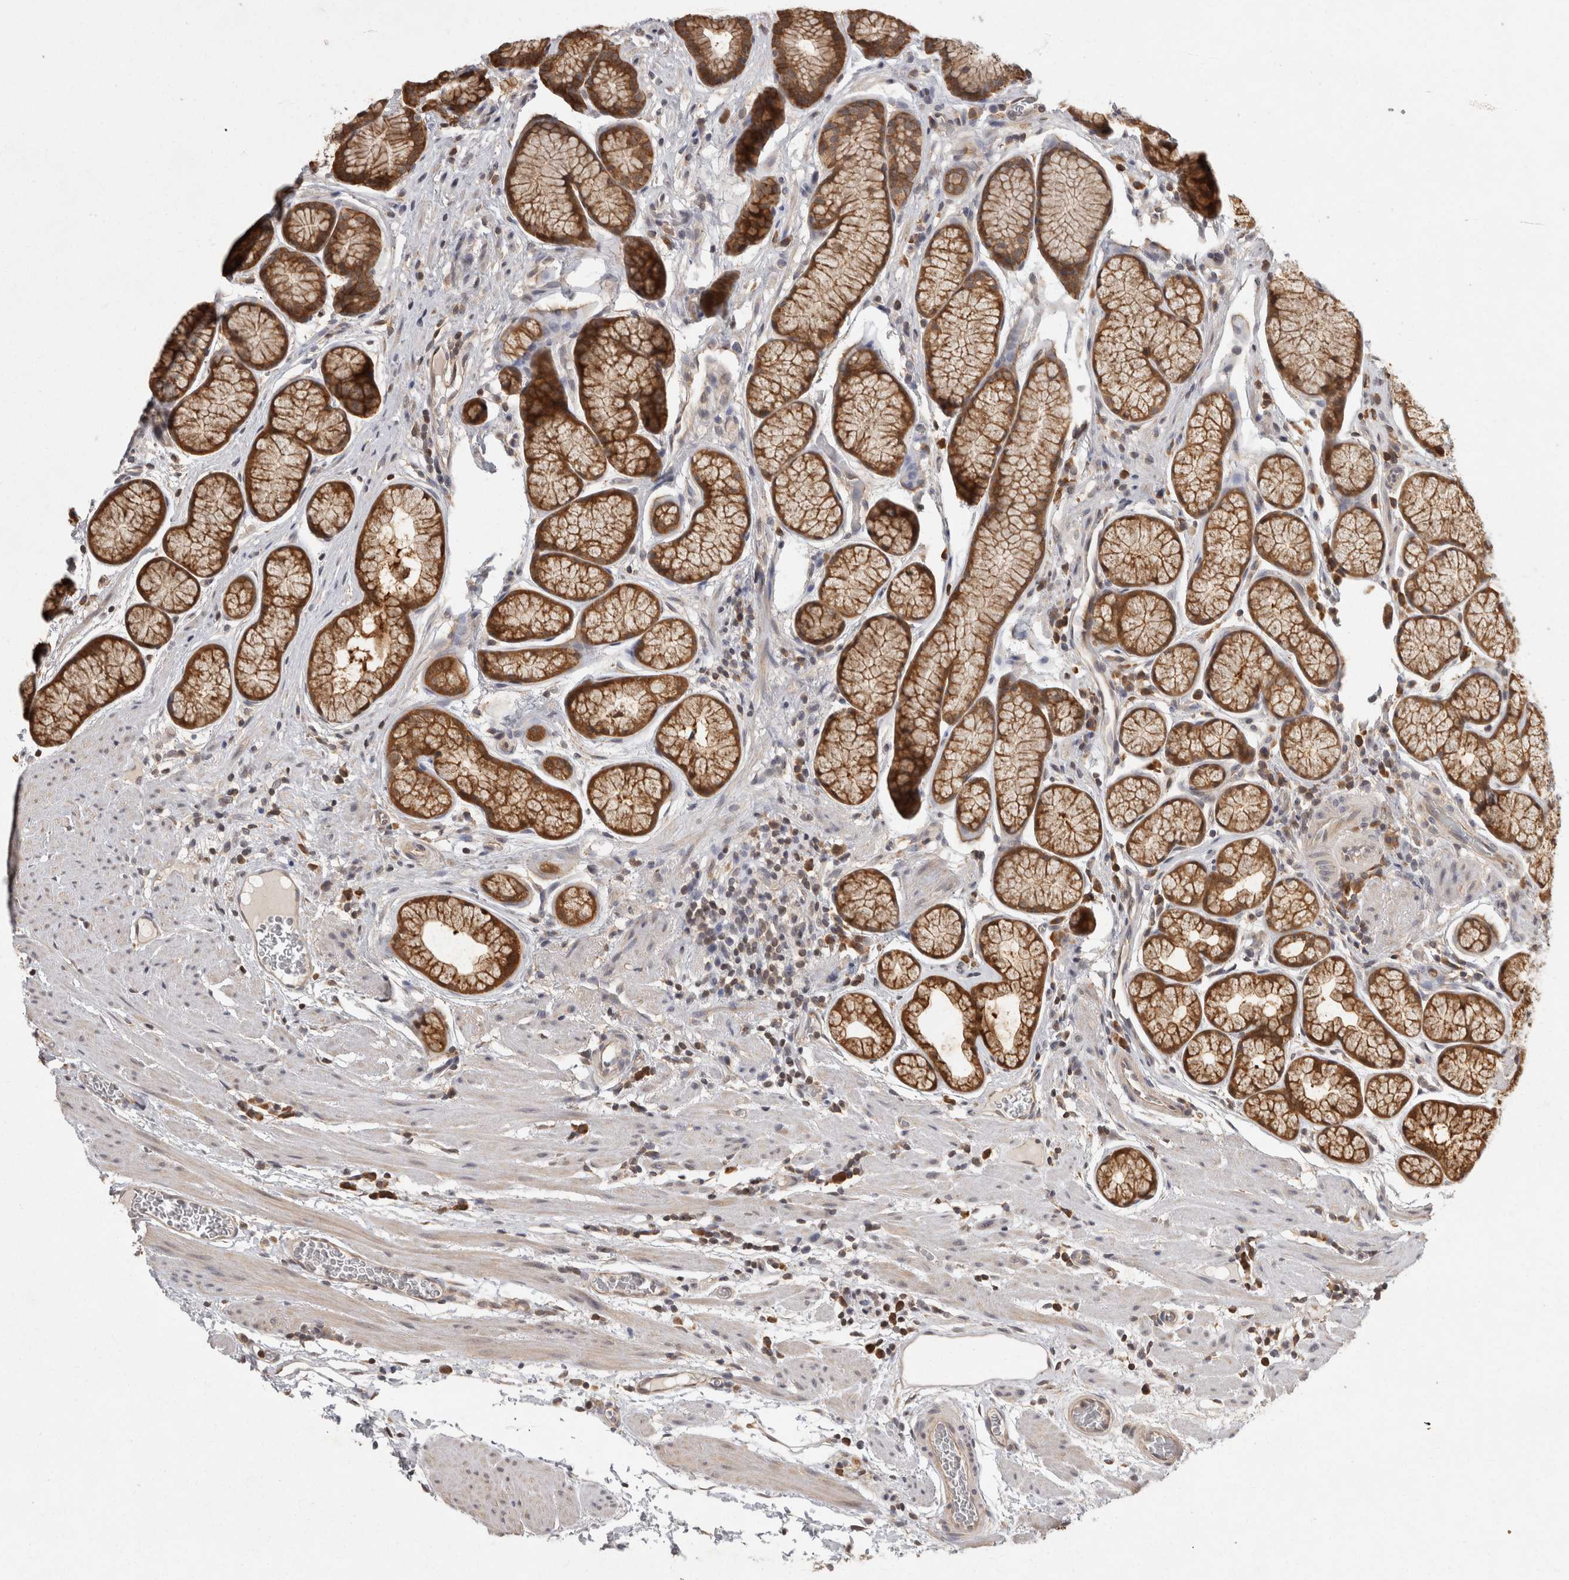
{"staining": {"intensity": "strong", "quantity": ">75%", "location": "cytoplasmic/membranous"}, "tissue": "stomach", "cell_type": "Glandular cells", "image_type": "normal", "snomed": [{"axis": "morphology", "description": "Normal tissue, NOS"}, {"axis": "topography", "description": "Stomach"}], "caption": "A histopathology image of stomach stained for a protein shows strong cytoplasmic/membranous brown staining in glandular cells. (DAB (3,3'-diaminobenzidine) IHC, brown staining for protein, blue staining for nuclei).", "gene": "ACAT2", "patient": {"sex": "male", "age": 42}}